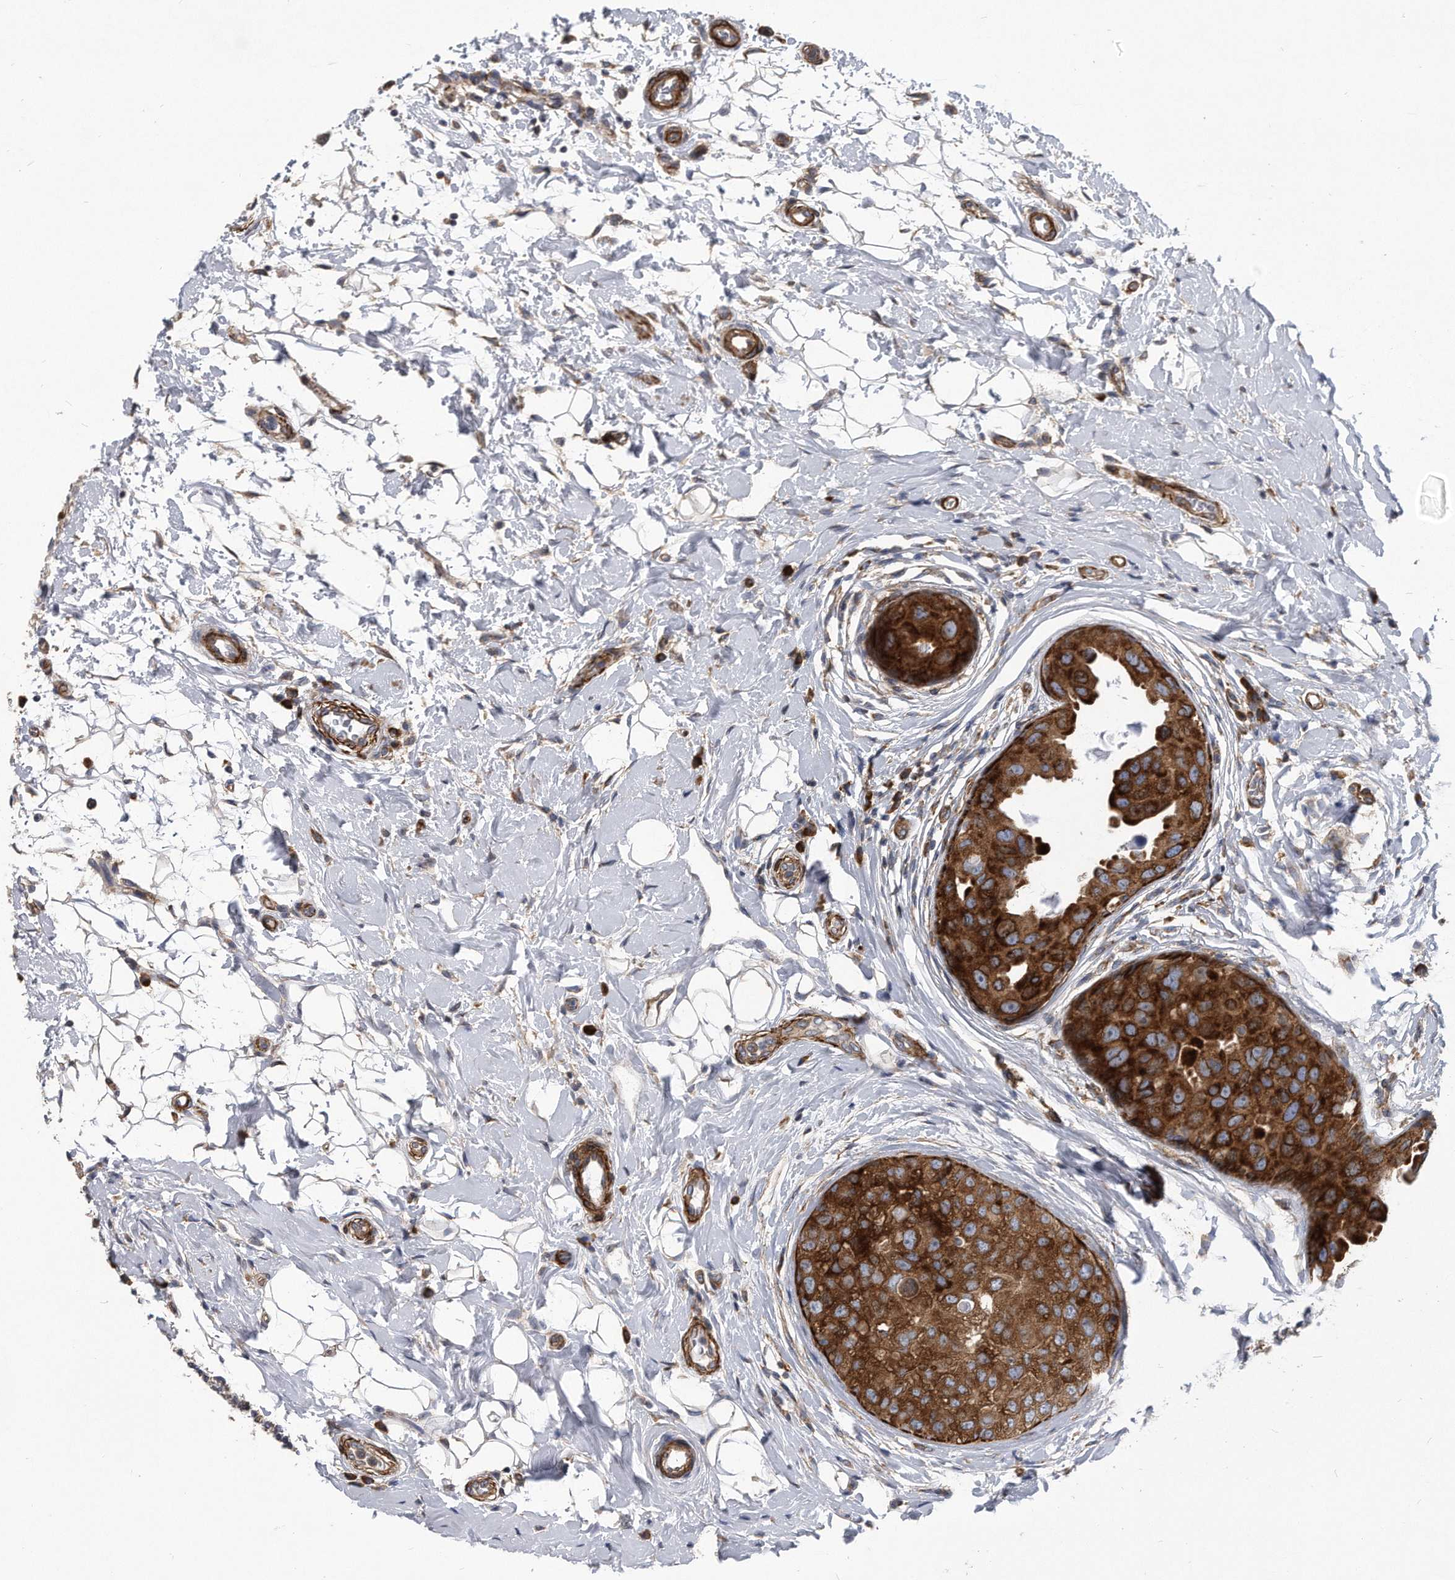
{"staining": {"intensity": "strong", "quantity": ">75%", "location": "cytoplasmic/membranous"}, "tissue": "breast cancer", "cell_type": "Tumor cells", "image_type": "cancer", "snomed": [{"axis": "morphology", "description": "Duct carcinoma"}, {"axis": "topography", "description": "Breast"}], "caption": "Tumor cells show high levels of strong cytoplasmic/membranous expression in about >75% of cells in breast cancer (intraductal carcinoma). (DAB IHC, brown staining for protein, blue staining for nuclei).", "gene": "EIF2B4", "patient": {"sex": "female", "age": 27}}